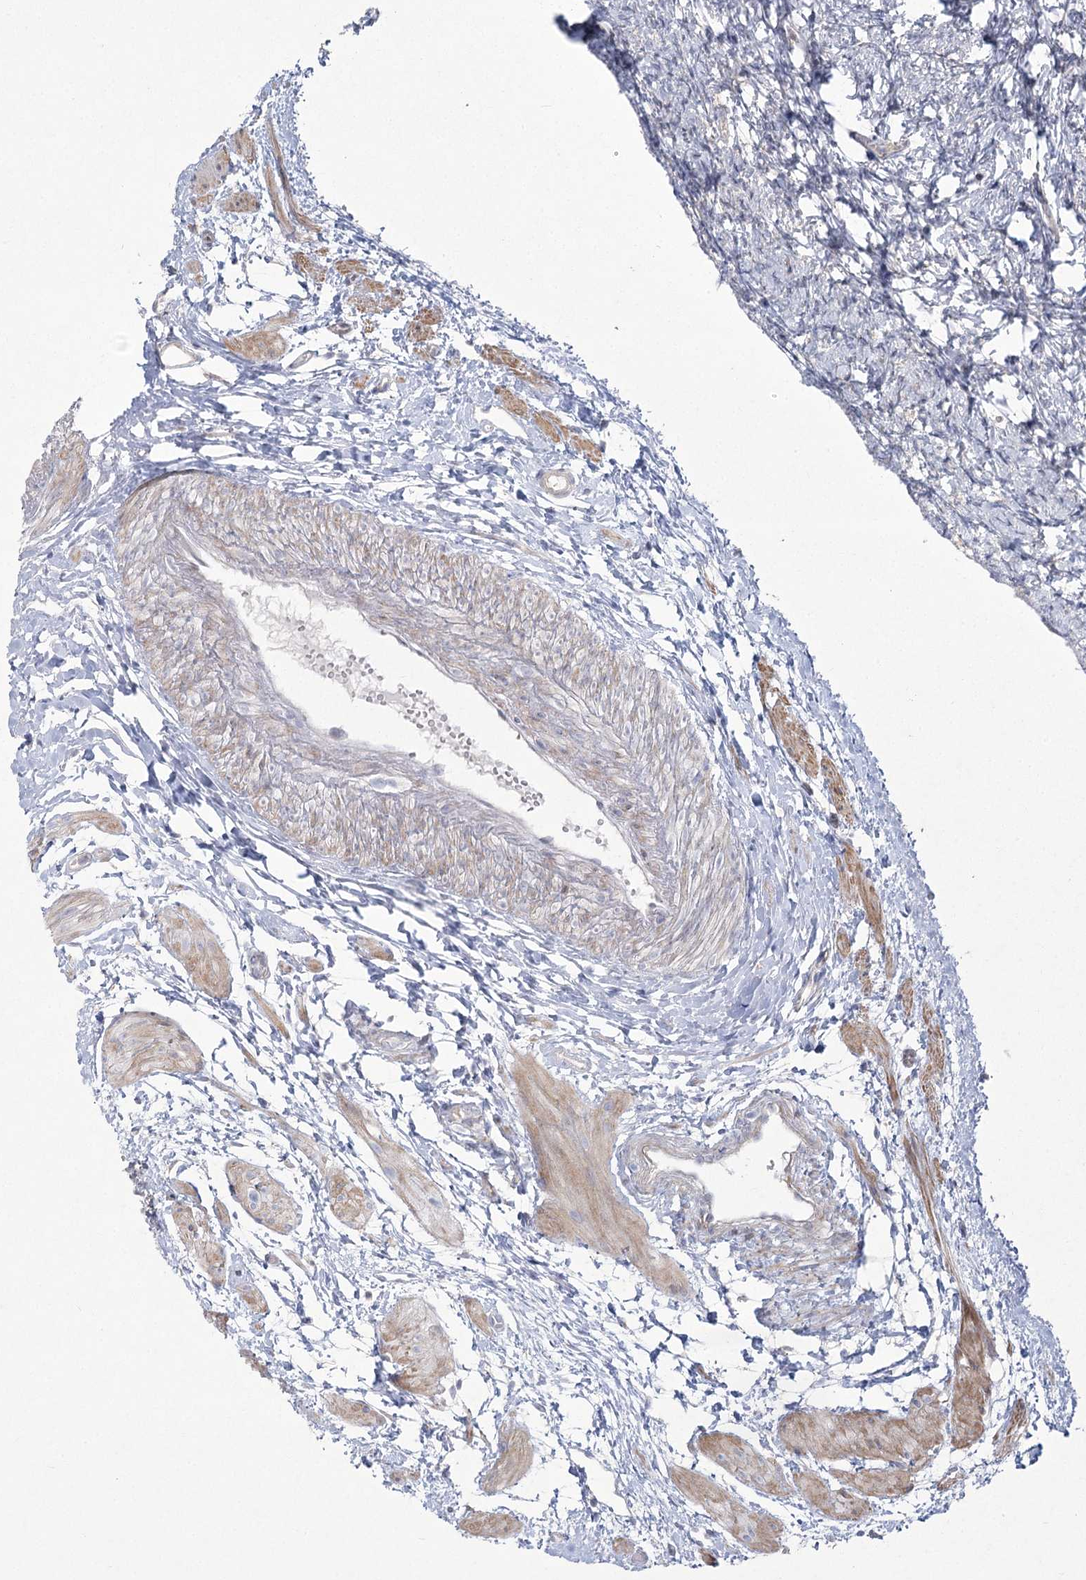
{"staining": {"intensity": "negative", "quantity": "none", "location": "none"}, "tissue": "ovary", "cell_type": "Follicle cells", "image_type": "normal", "snomed": [{"axis": "morphology", "description": "Normal tissue, NOS"}, {"axis": "topography", "description": "Ovary"}], "caption": "DAB (3,3'-diaminobenzidine) immunohistochemical staining of benign human ovary reveals no significant positivity in follicle cells. (Stains: DAB (3,3'-diaminobenzidine) immunohistochemistry (IHC) with hematoxylin counter stain, Microscopy: brightfield microscopy at high magnification).", "gene": "CAMTA1", "patient": {"sex": "female", "age": 41}}